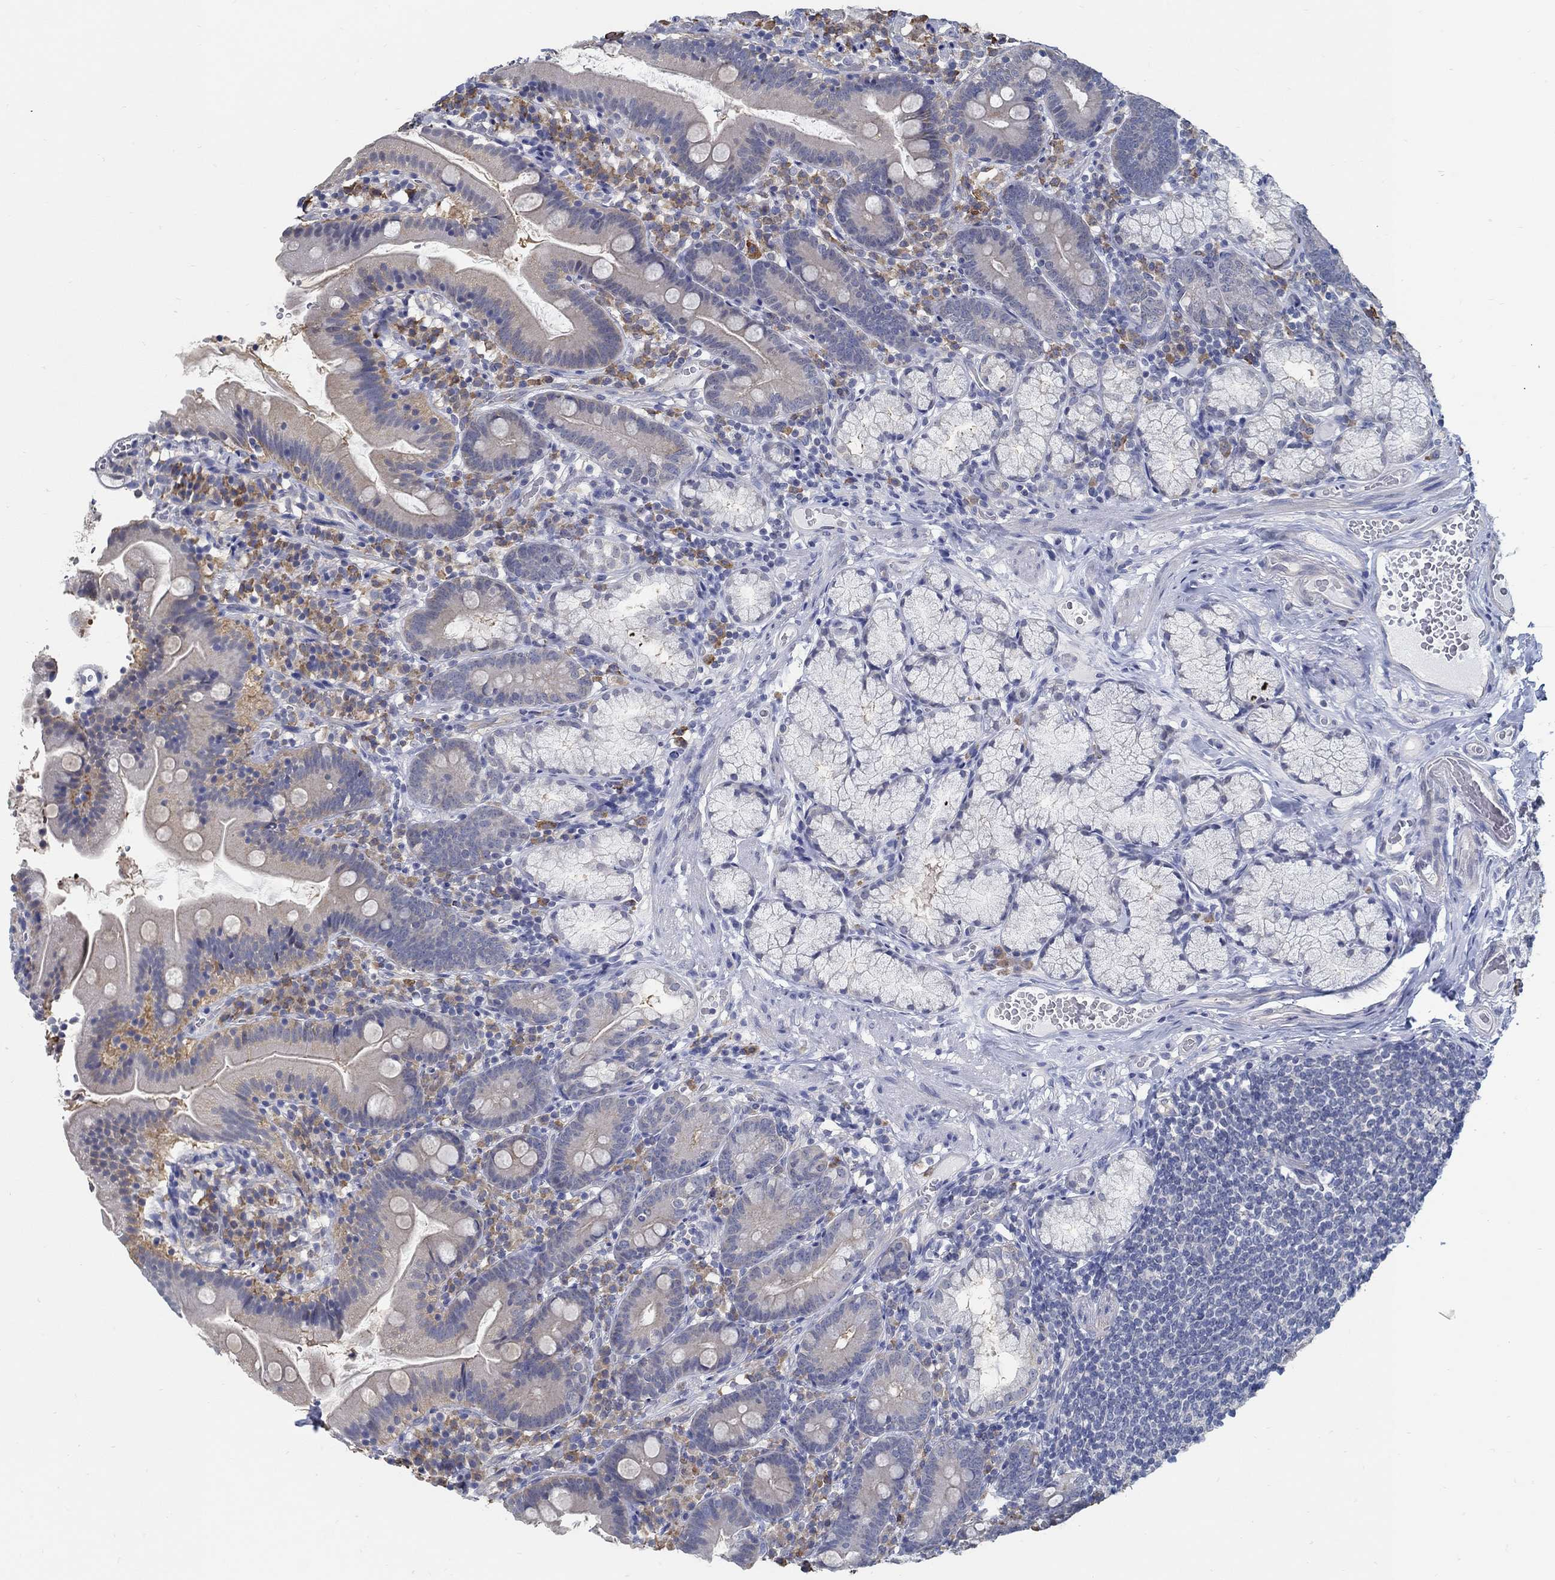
{"staining": {"intensity": "weak", "quantity": "<25%", "location": "cytoplasmic/membranous"}, "tissue": "duodenum", "cell_type": "Glandular cells", "image_type": "normal", "snomed": [{"axis": "morphology", "description": "Normal tissue, NOS"}, {"axis": "topography", "description": "Duodenum"}], "caption": "Immunohistochemistry (IHC) image of normal human duodenum stained for a protein (brown), which shows no expression in glandular cells. (DAB immunohistochemistry, high magnification).", "gene": "PCDH11X", "patient": {"sex": "female", "age": 67}}